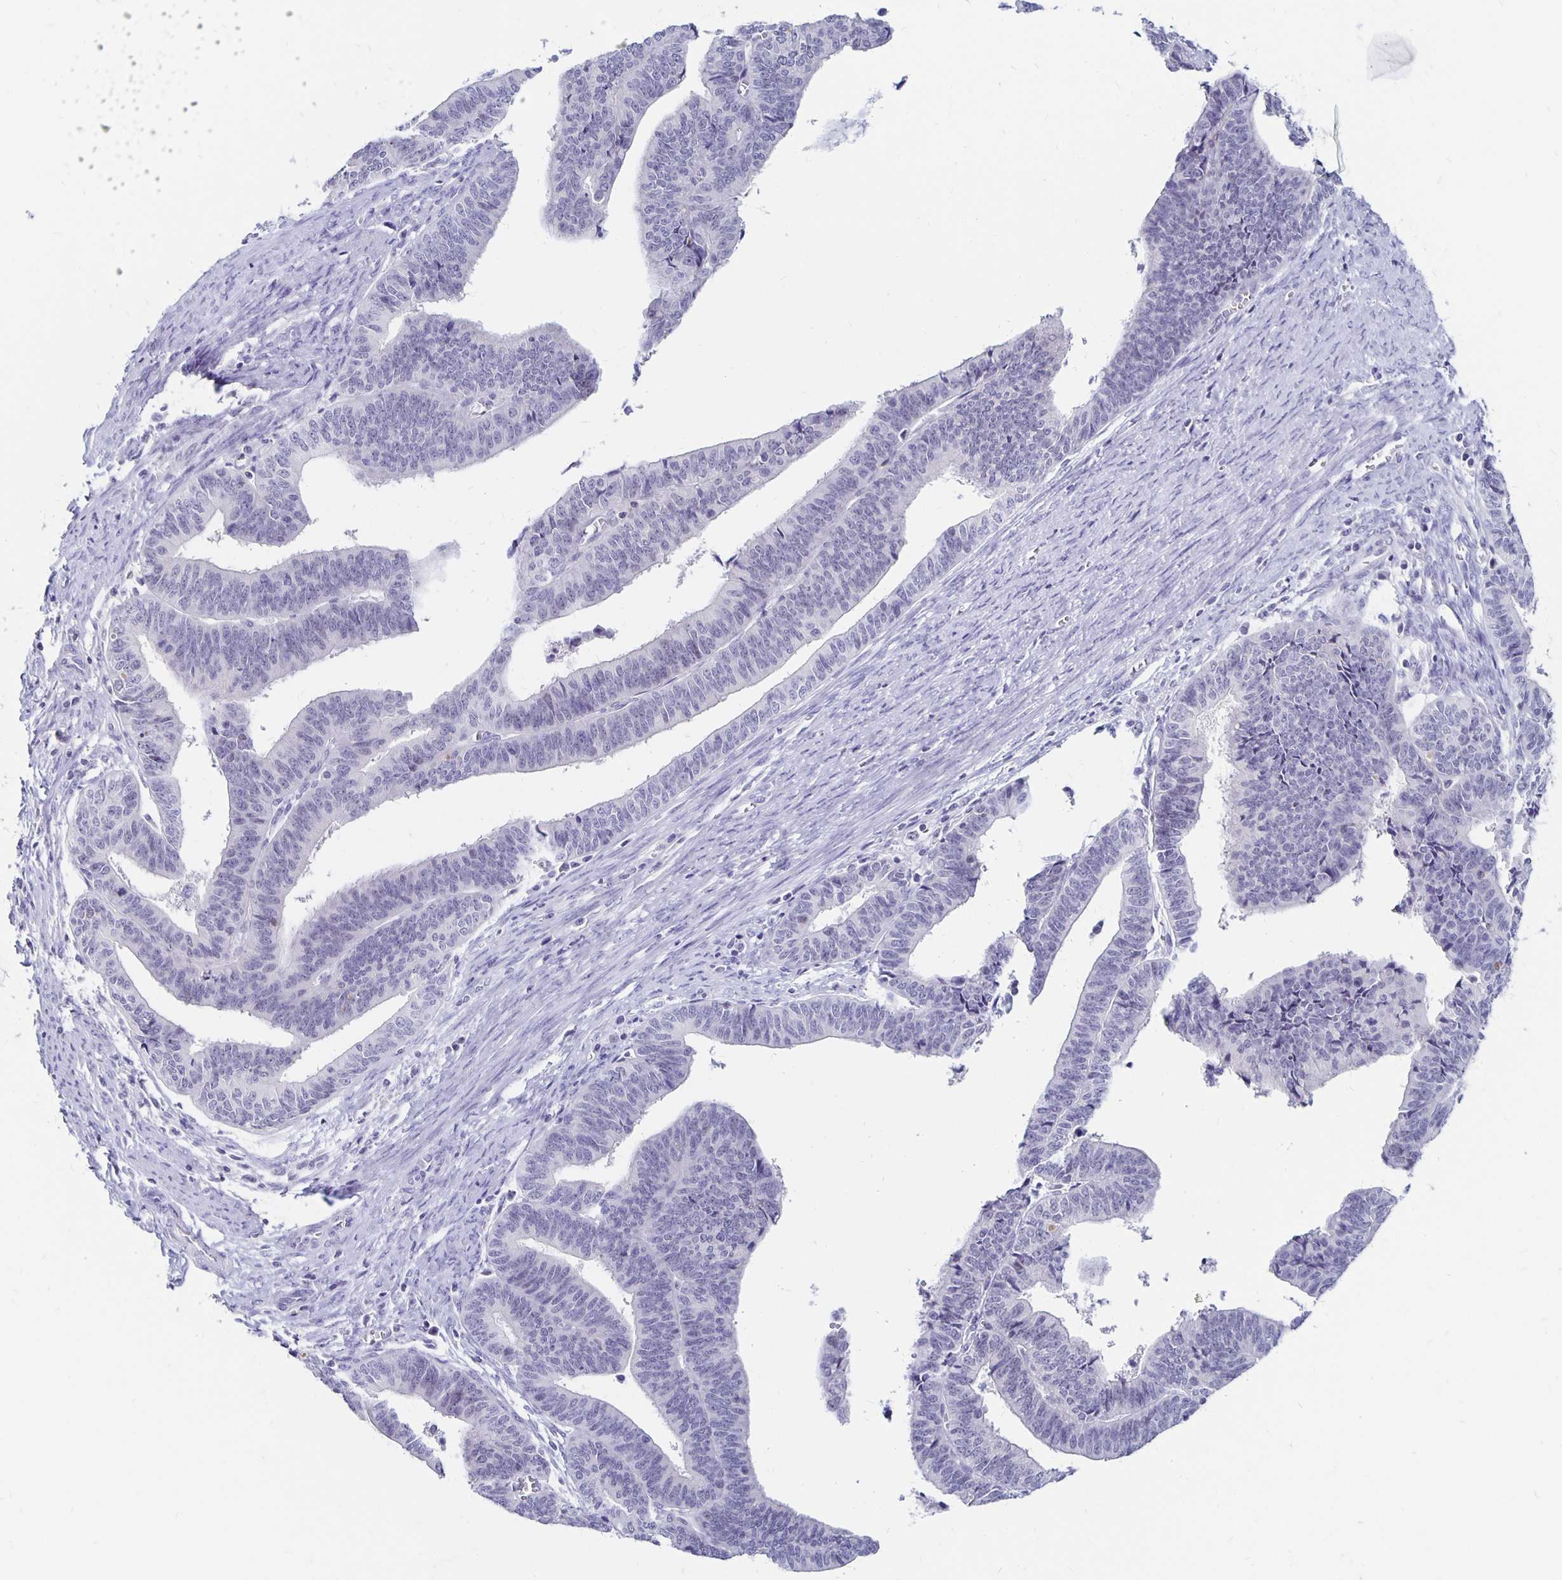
{"staining": {"intensity": "negative", "quantity": "none", "location": "none"}, "tissue": "endometrial cancer", "cell_type": "Tumor cells", "image_type": "cancer", "snomed": [{"axis": "morphology", "description": "Adenocarcinoma, NOS"}, {"axis": "topography", "description": "Endometrium"}], "caption": "DAB immunohistochemical staining of human endometrial cancer (adenocarcinoma) reveals no significant expression in tumor cells.", "gene": "SYT2", "patient": {"sex": "female", "age": 65}}